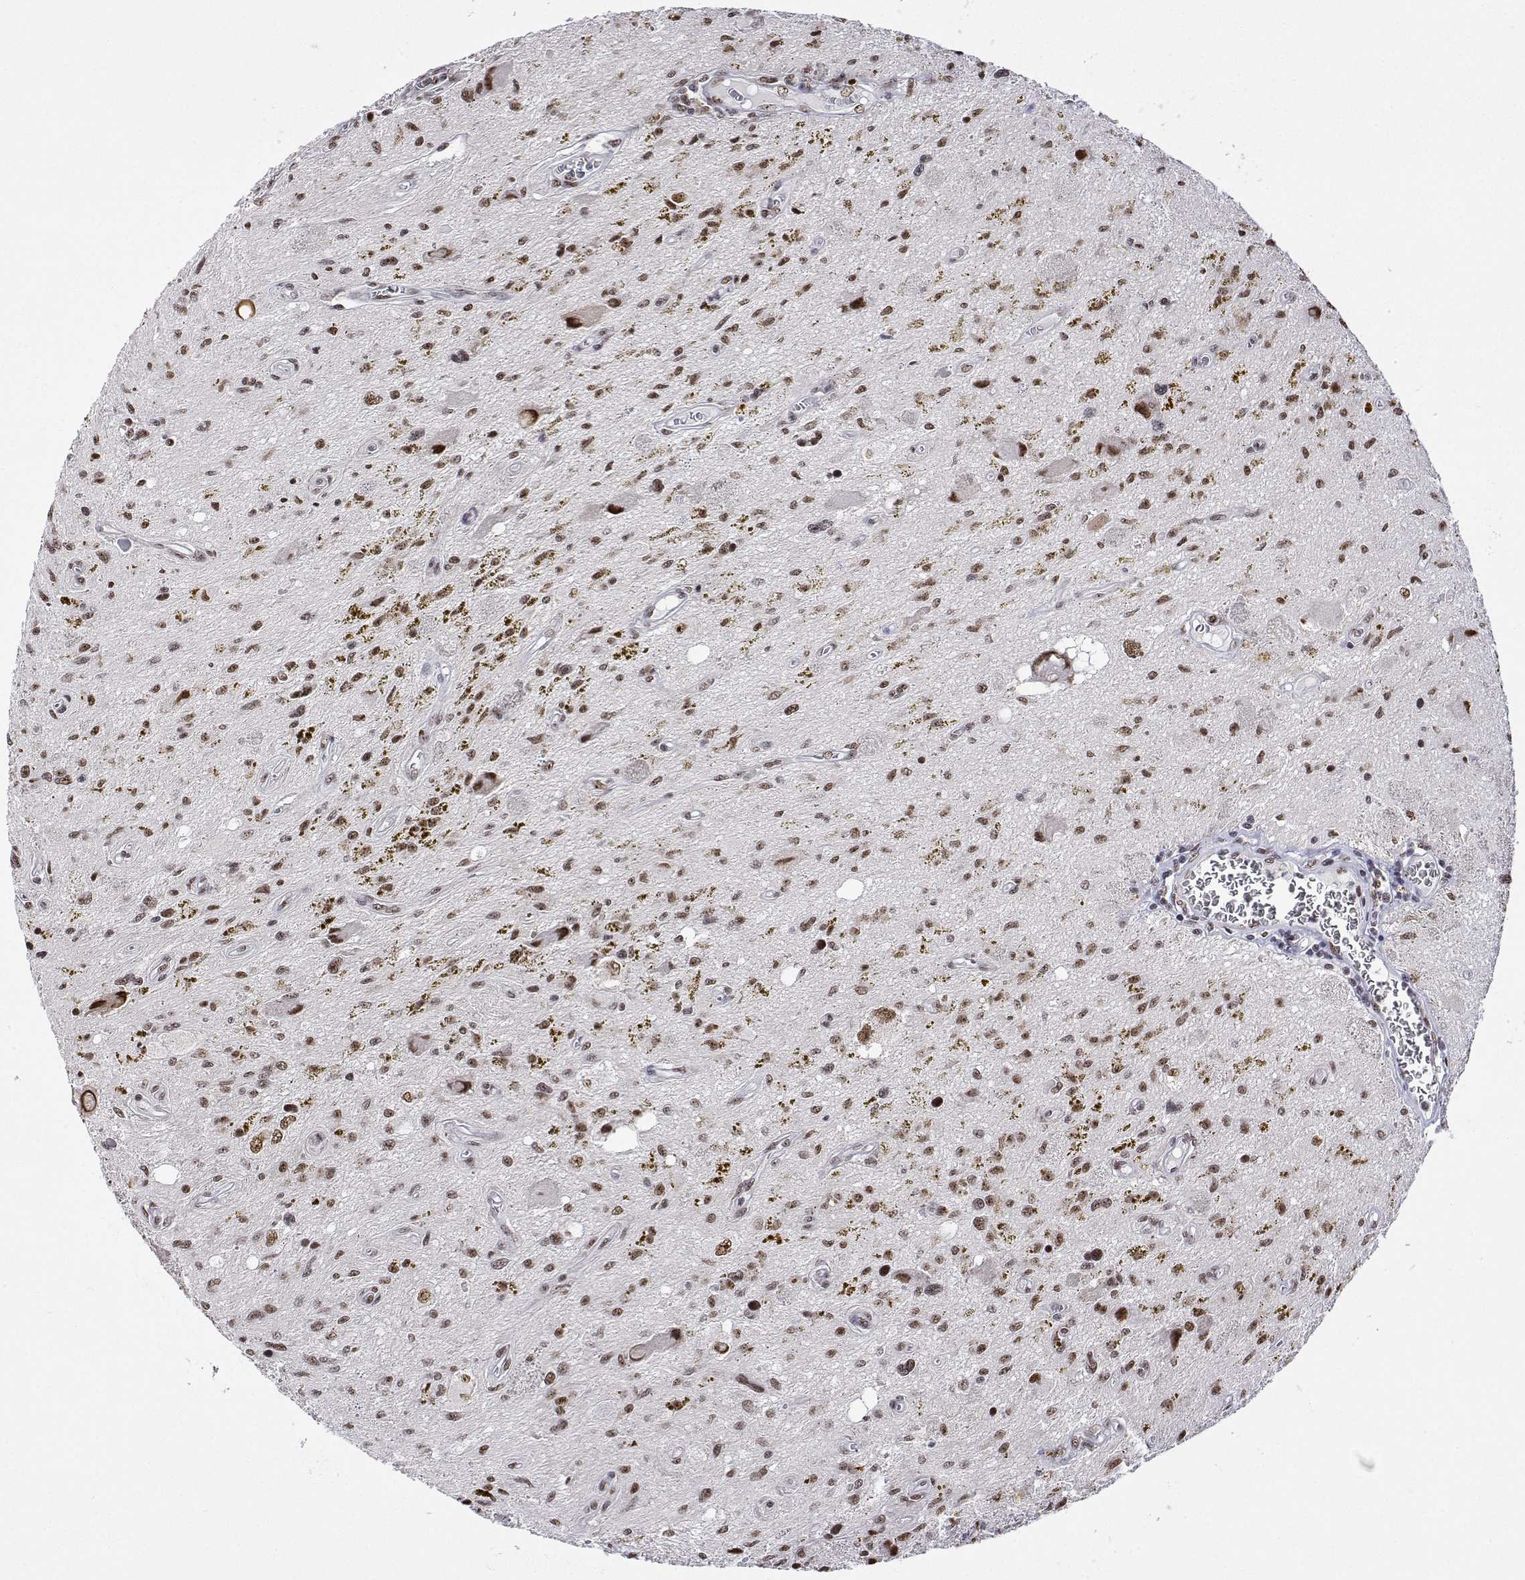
{"staining": {"intensity": "moderate", "quantity": ">75%", "location": "nuclear"}, "tissue": "glioma", "cell_type": "Tumor cells", "image_type": "cancer", "snomed": [{"axis": "morphology", "description": "Glioma, malignant, Low grade"}, {"axis": "topography", "description": "Cerebellum"}], "caption": "Immunohistochemical staining of malignant glioma (low-grade) exhibits moderate nuclear protein positivity in about >75% of tumor cells. (DAB IHC with brightfield microscopy, high magnification).", "gene": "ADAR", "patient": {"sex": "female", "age": 14}}